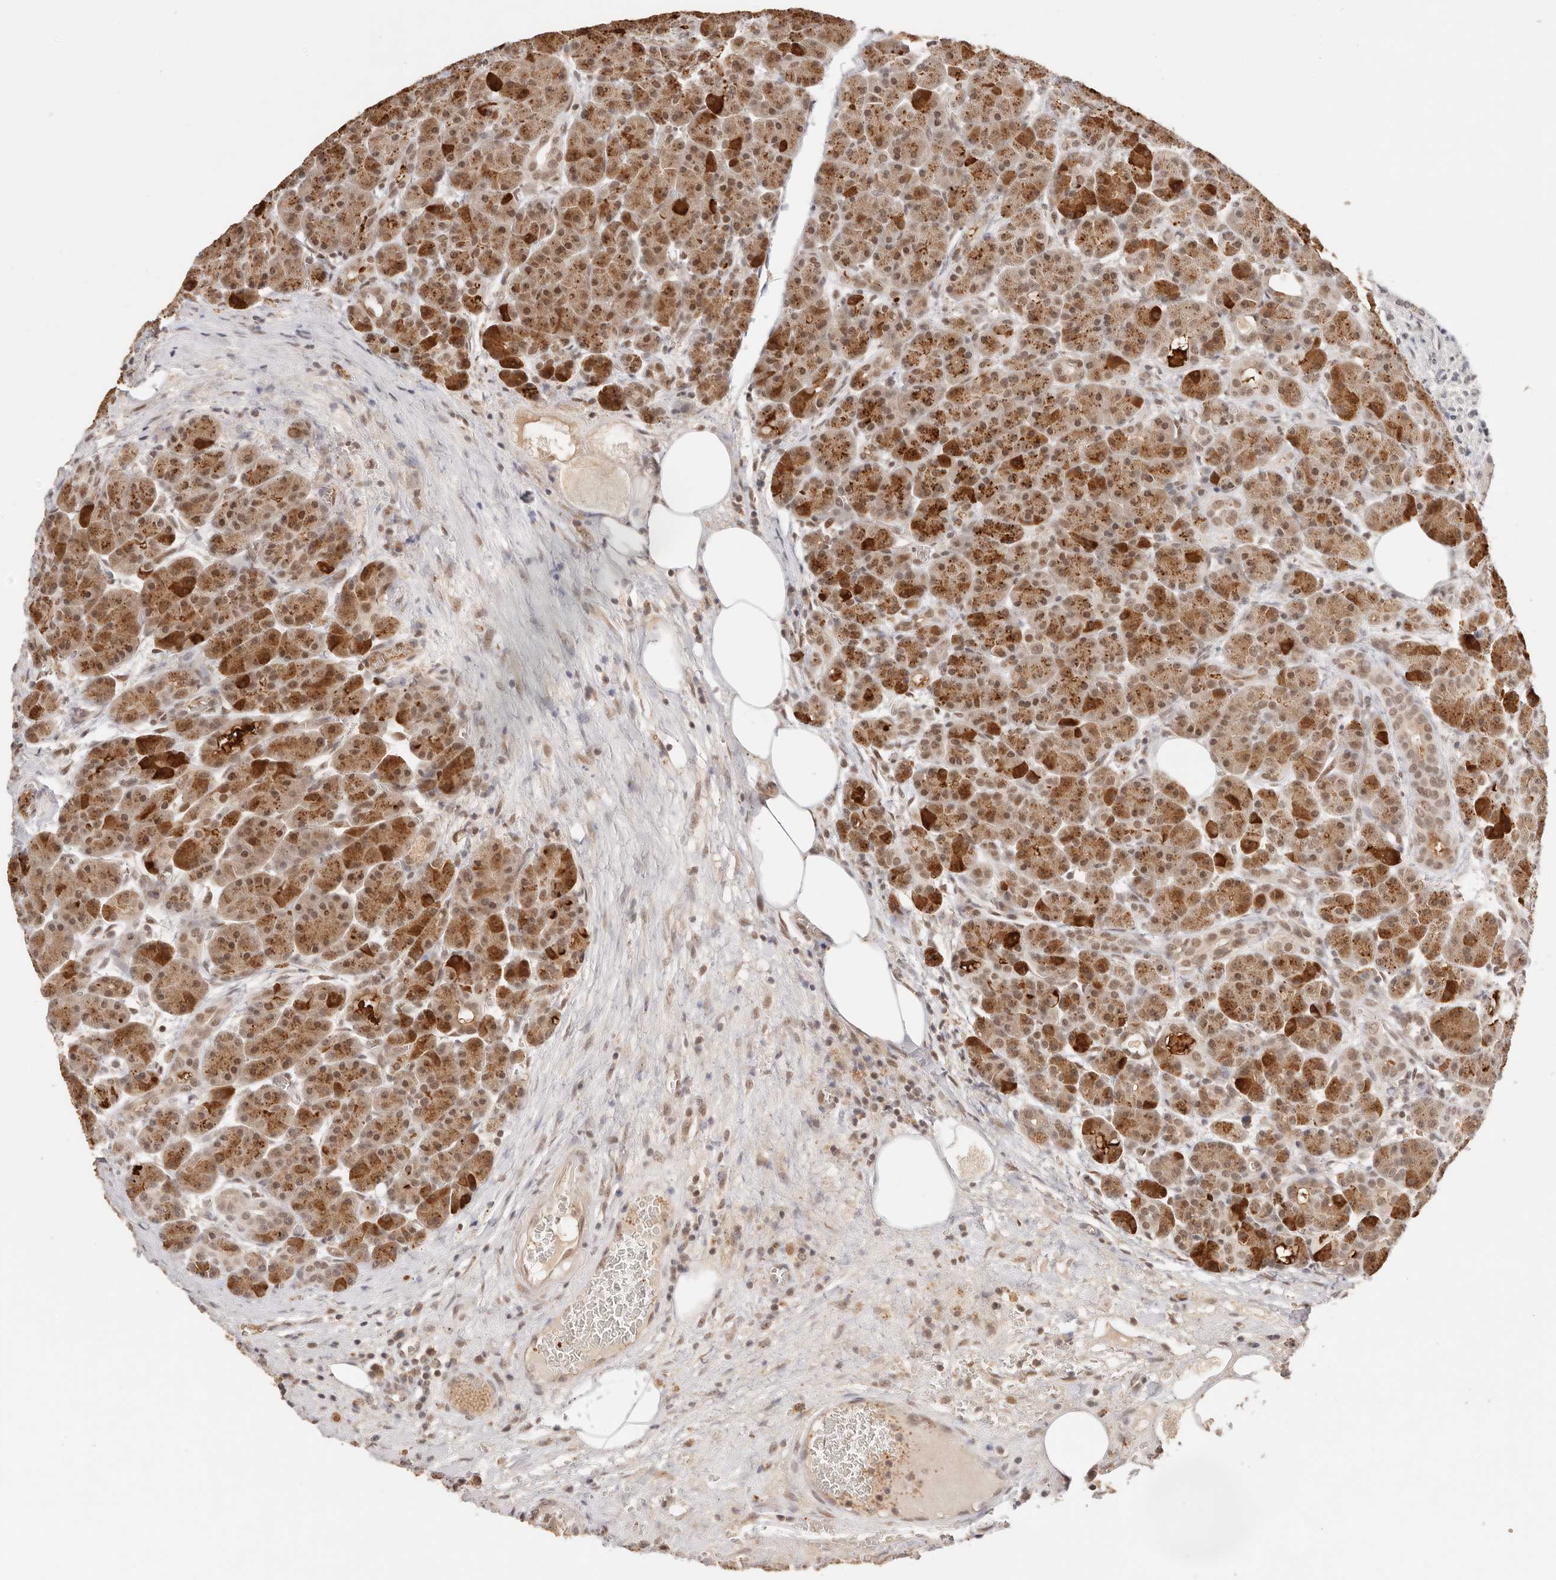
{"staining": {"intensity": "moderate", "quantity": ">75%", "location": "cytoplasmic/membranous,nuclear"}, "tissue": "pancreas", "cell_type": "Exocrine glandular cells", "image_type": "normal", "snomed": [{"axis": "morphology", "description": "Normal tissue, NOS"}, {"axis": "topography", "description": "Pancreas"}], "caption": "High-magnification brightfield microscopy of unremarkable pancreas stained with DAB (3,3'-diaminobenzidine) (brown) and counterstained with hematoxylin (blue). exocrine glandular cells exhibit moderate cytoplasmic/membranous,nuclear staining is appreciated in approximately>75% of cells. Nuclei are stained in blue.", "gene": "RFC3", "patient": {"sex": "male", "age": 63}}